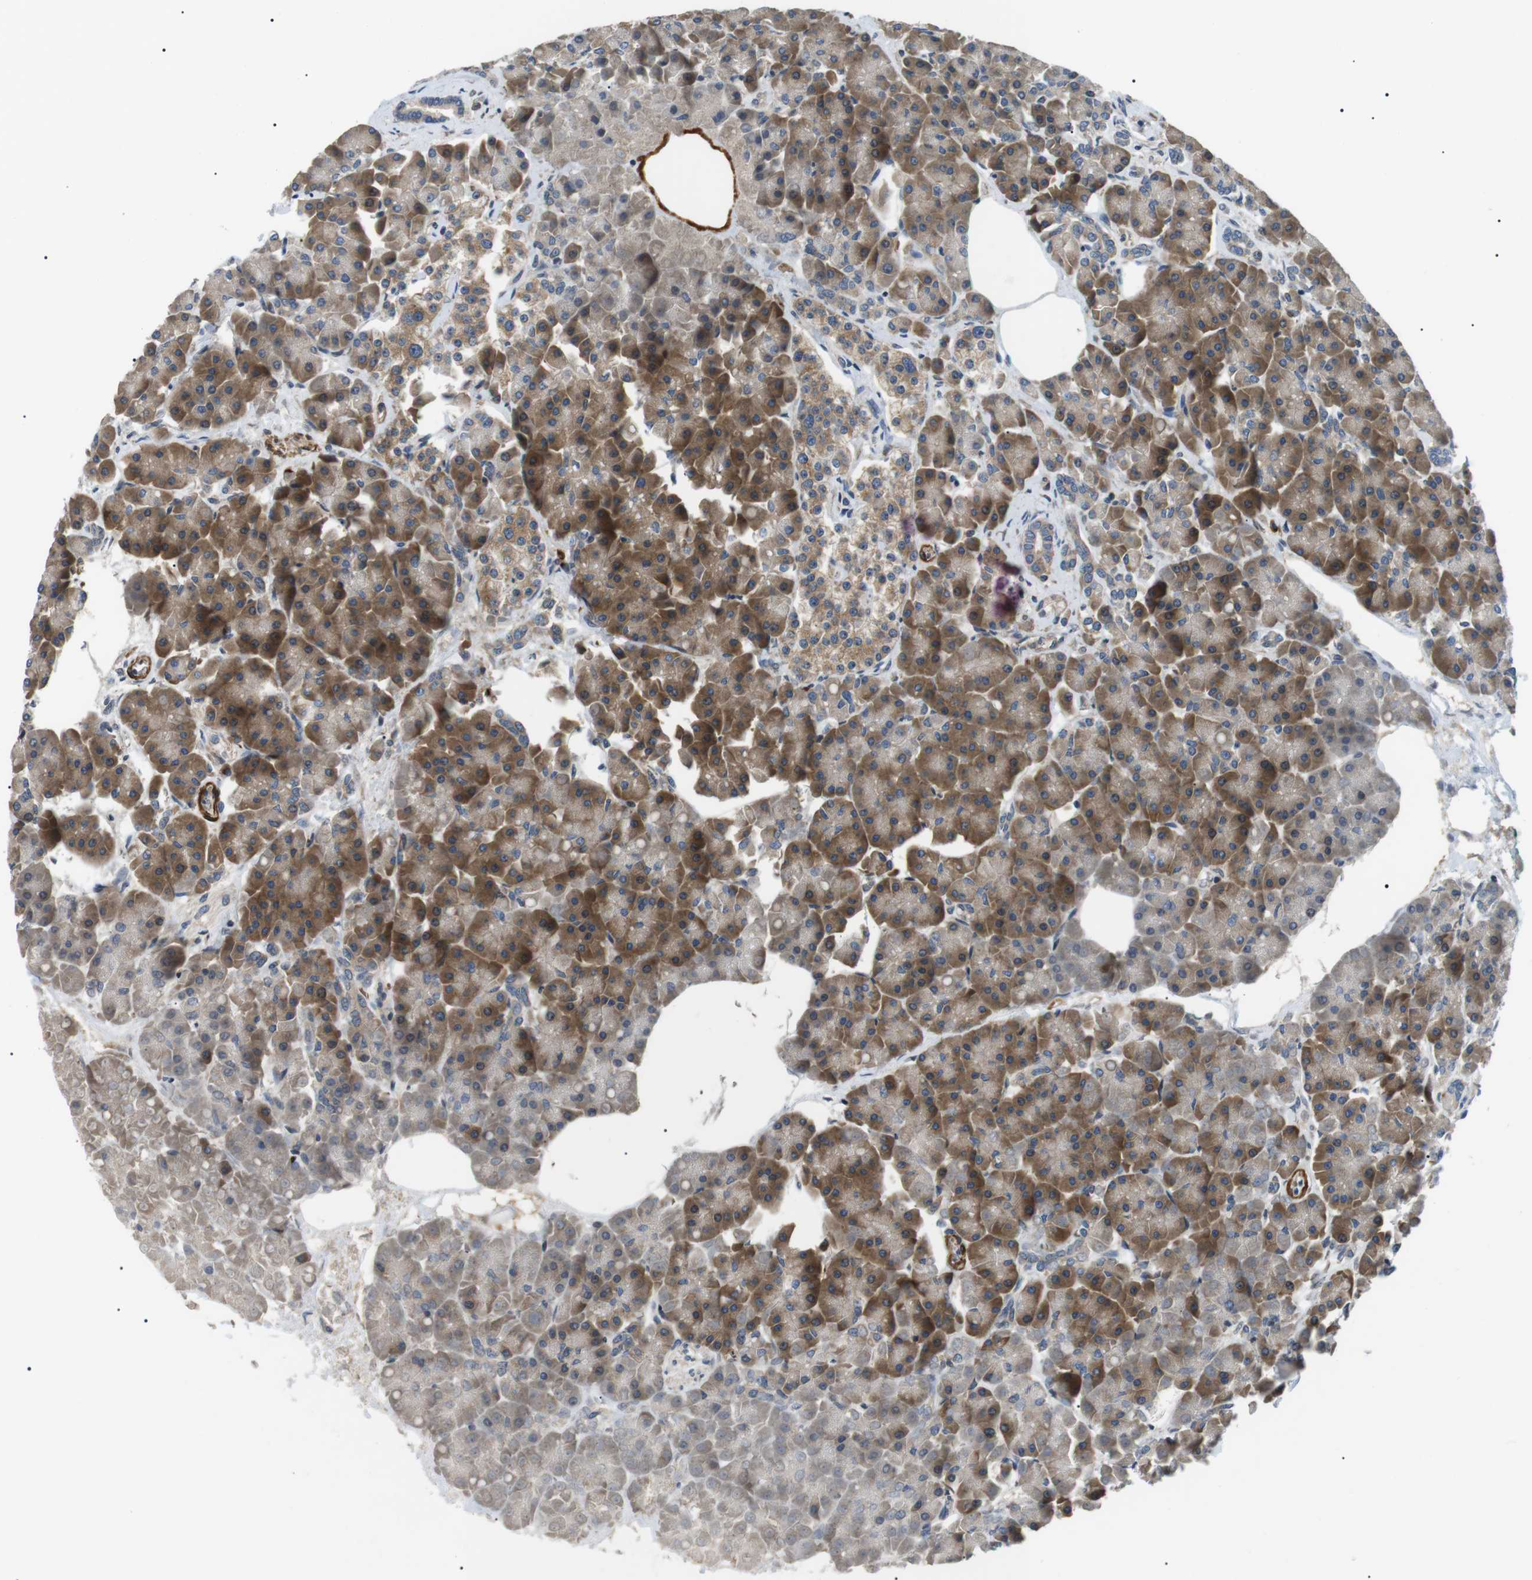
{"staining": {"intensity": "moderate", "quantity": ">75%", "location": "cytoplasmic/membranous"}, "tissue": "pancreas", "cell_type": "Exocrine glandular cells", "image_type": "normal", "snomed": [{"axis": "morphology", "description": "Normal tissue, NOS"}, {"axis": "topography", "description": "Pancreas"}], "caption": "Exocrine glandular cells display medium levels of moderate cytoplasmic/membranous positivity in approximately >75% of cells in normal pancreas.", "gene": "DIPK1A", "patient": {"sex": "female", "age": 70}}